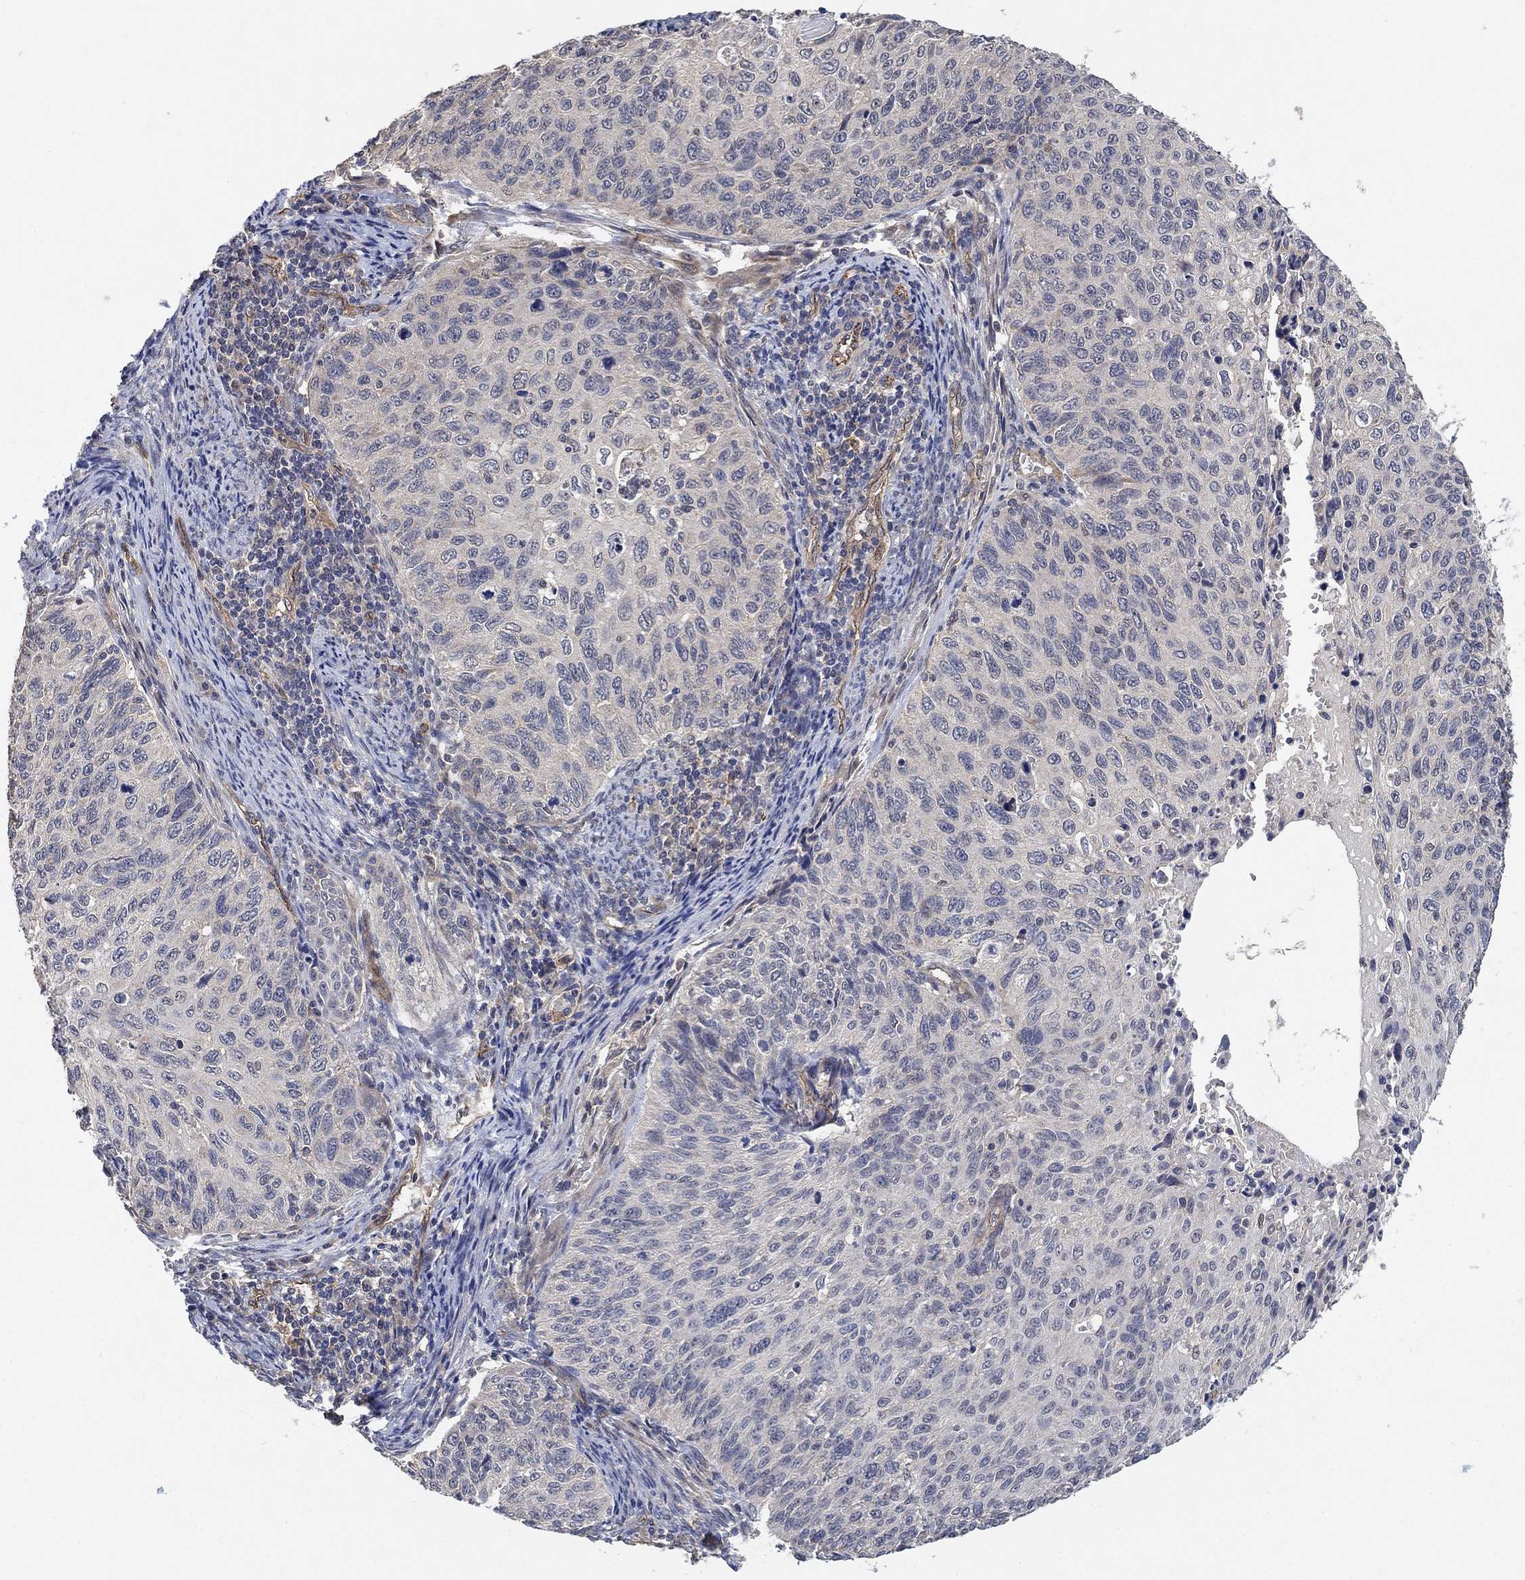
{"staining": {"intensity": "negative", "quantity": "none", "location": "none"}, "tissue": "cervical cancer", "cell_type": "Tumor cells", "image_type": "cancer", "snomed": [{"axis": "morphology", "description": "Squamous cell carcinoma, NOS"}, {"axis": "topography", "description": "Cervix"}], "caption": "IHC of human cervical cancer exhibits no positivity in tumor cells.", "gene": "MCUR1", "patient": {"sex": "female", "age": 70}}